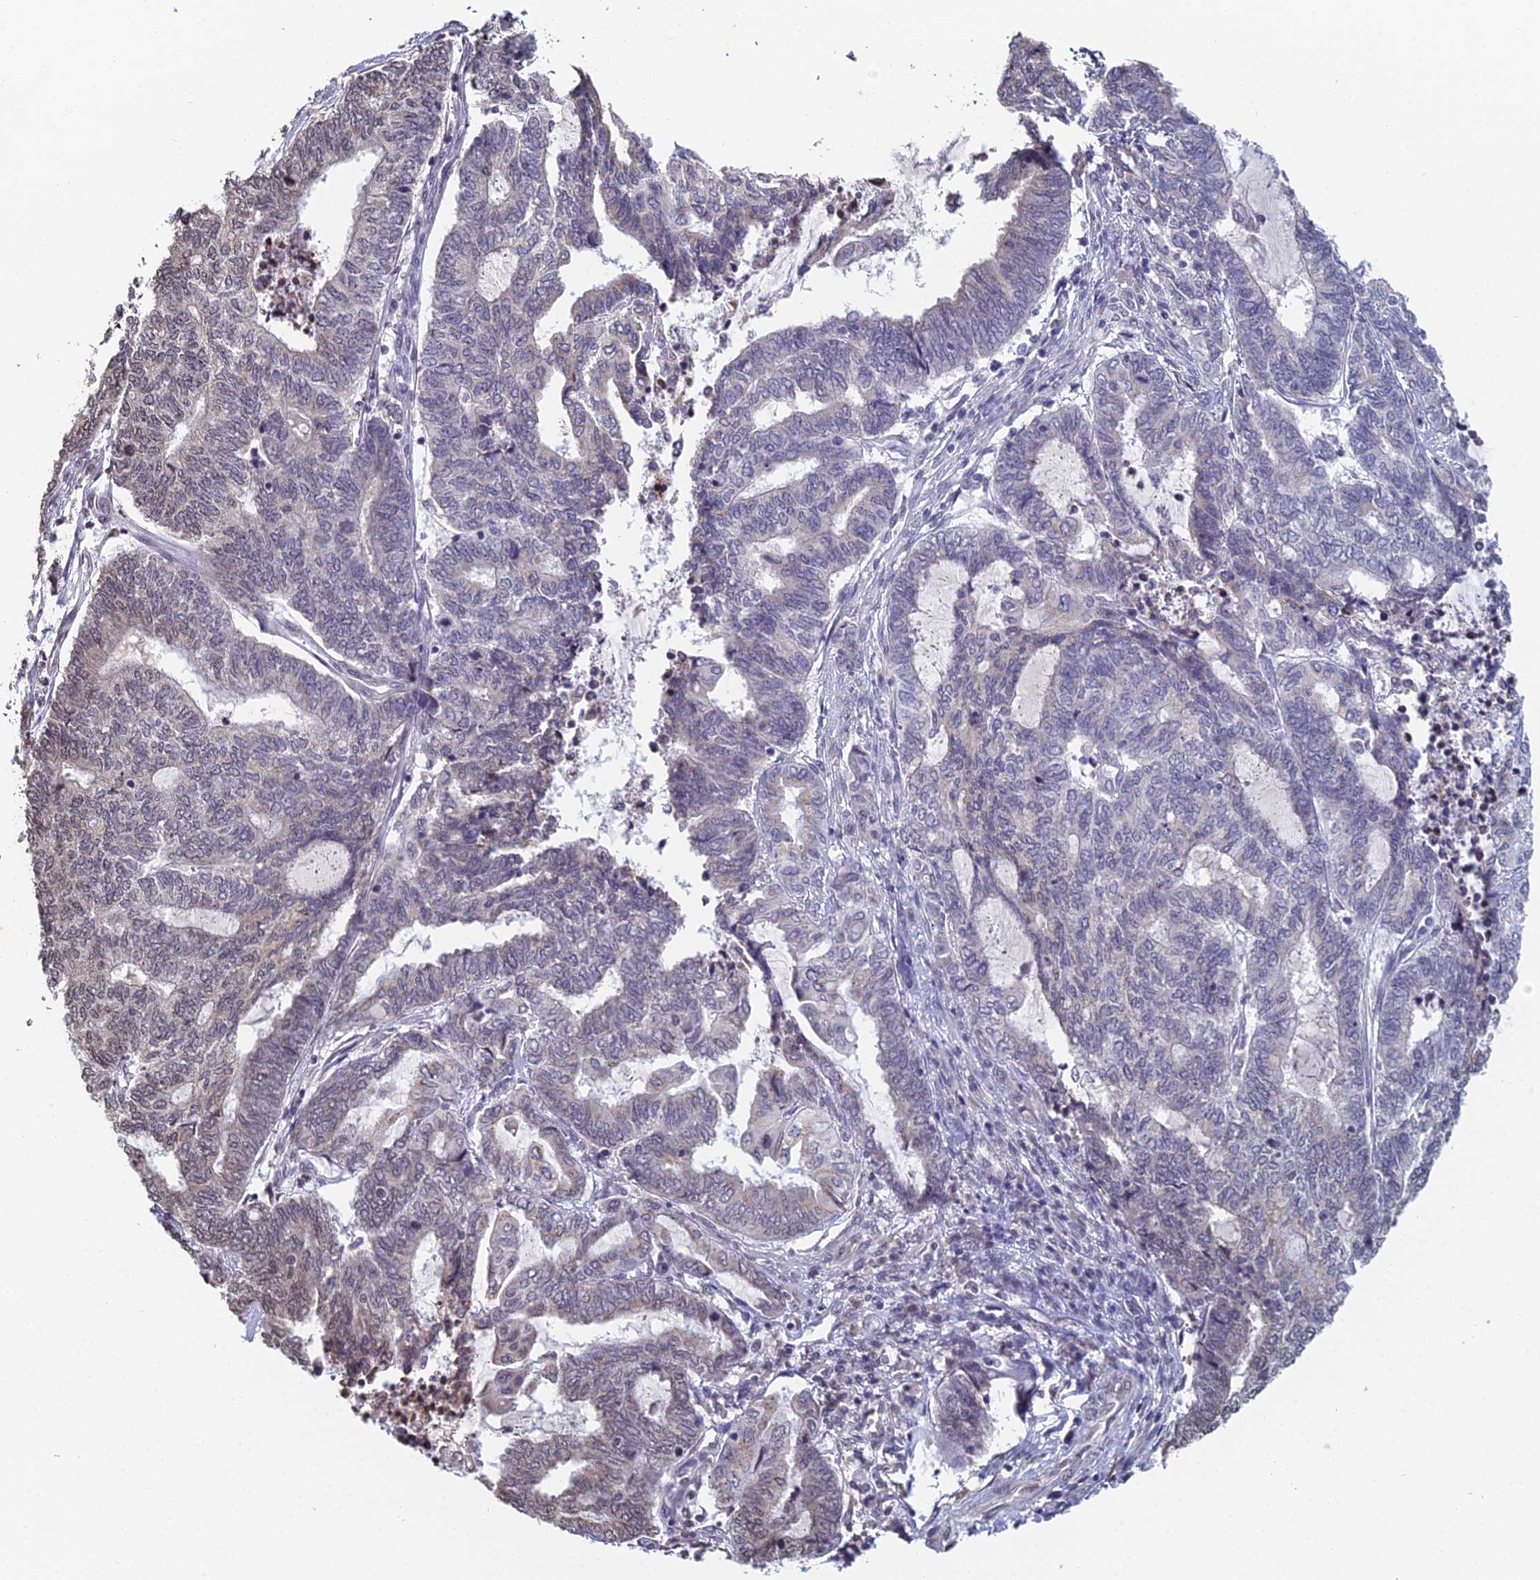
{"staining": {"intensity": "negative", "quantity": "none", "location": "none"}, "tissue": "endometrial cancer", "cell_type": "Tumor cells", "image_type": "cancer", "snomed": [{"axis": "morphology", "description": "Adenocarcinoma, NOS"}, {"axis": "topography", "description": "Uterus"}, {"axis": "topography", "description": "Endometrium"}], "caption": "Immunohistochemistry of adenocarcinoma (endometrial) displays no positivity in tumor cells. The staining was performed using DAB (3,3'-diaminobenzidine) to visualize the protein expression in brown, while the nuclei were stained in blue with hematoxylin (Magnification: 20x).", "gene": "PRR22", "patient": {"sex": "female", "age": 70}}